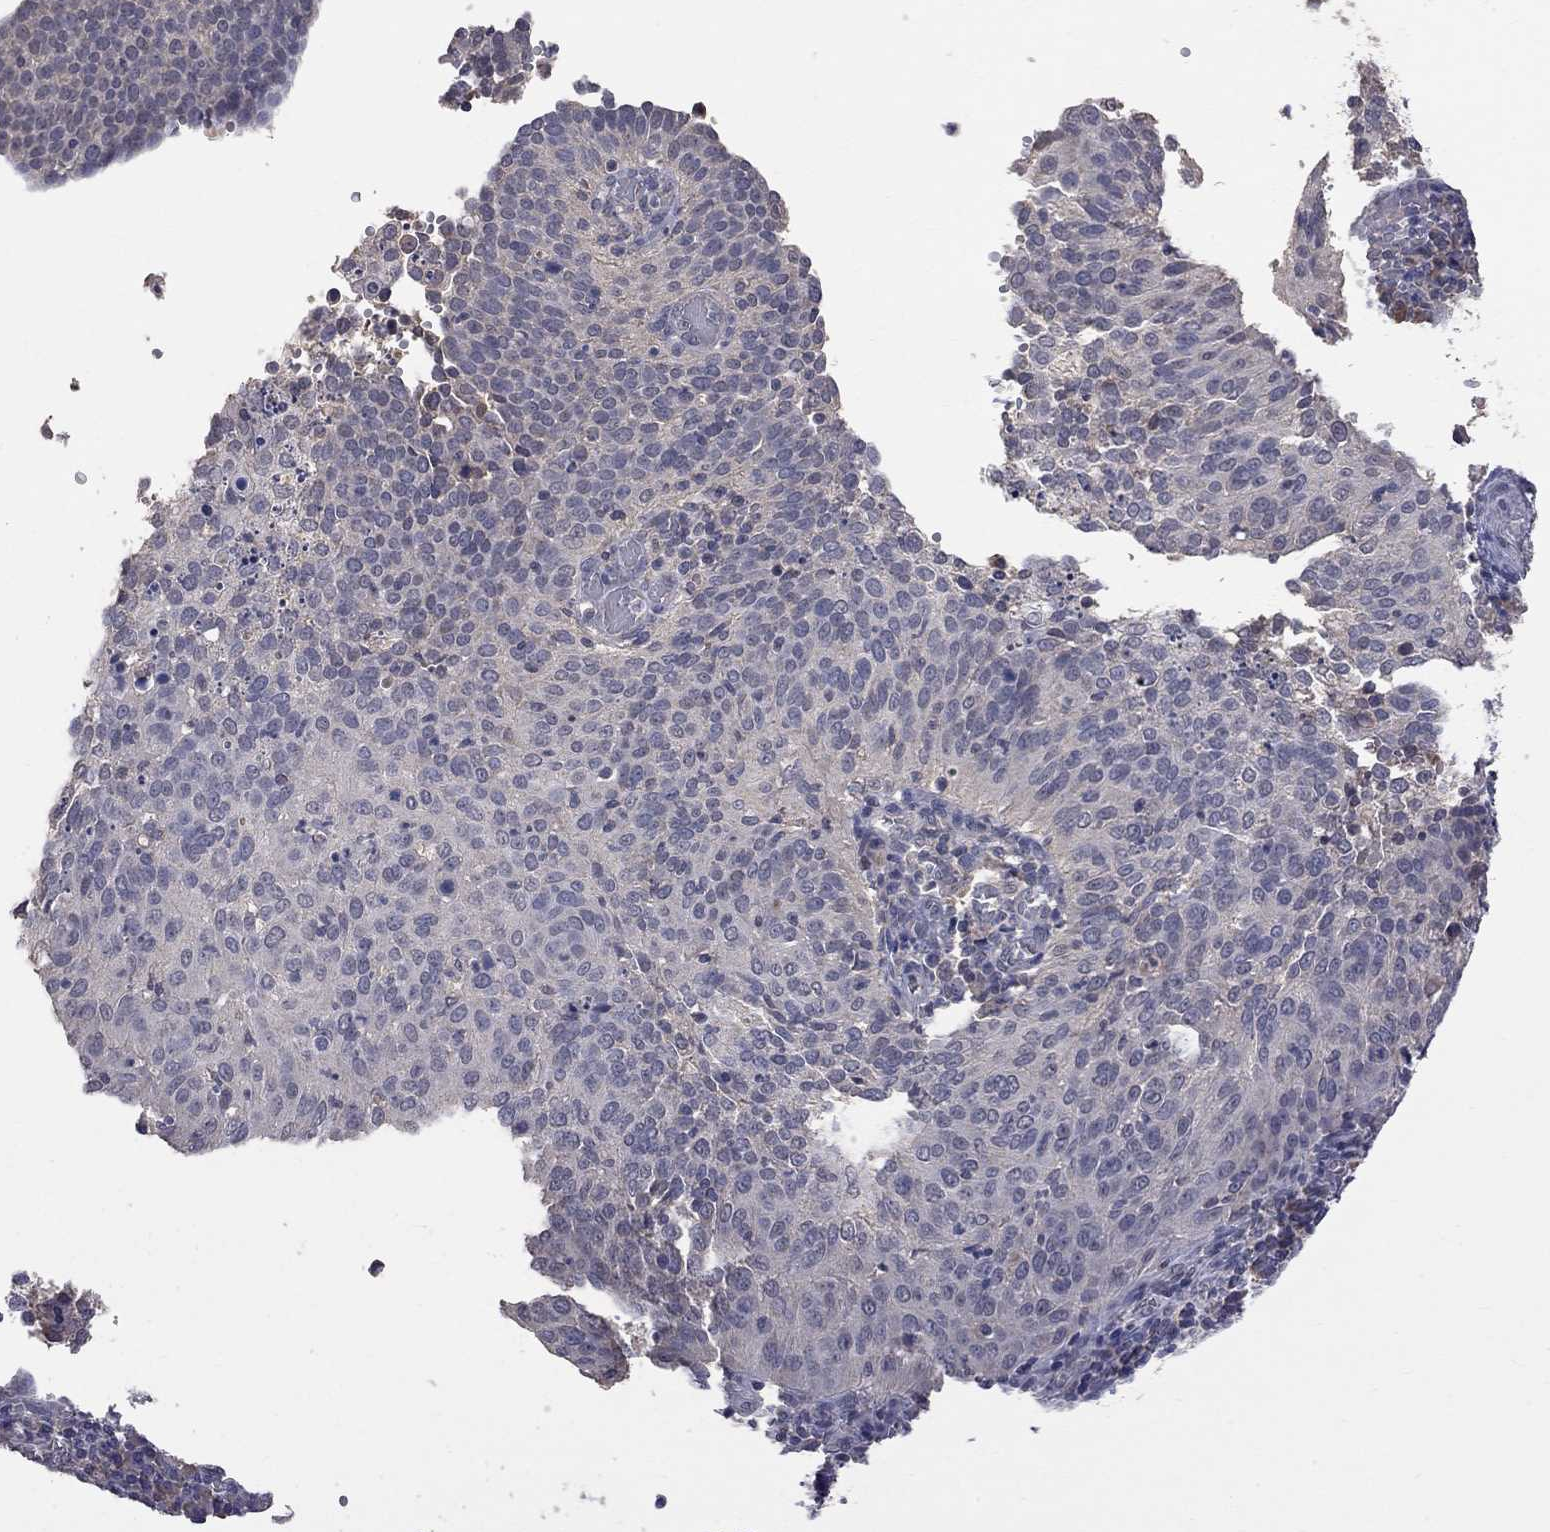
{"staining": {"intensity": "negative", "quantity": "none", "location": "none"}, "tissue": "cervical cancer", "cell_type": "Tumor cells", "image_type": "cancer", "snomed": [{"axis": "morphology", "description": "Squamous cell carcinoma, NOS"}, {"axis": "topography", "description": "Cervix"}], "caption": "Tumor cells show no significant expression in cervical squamous cell carcinoma. (Immunohistochemistry (ihc), brightfield microscopy, high magnification).", "gene": "HTR6", "patient": {"sex": "female", "age": 39}}